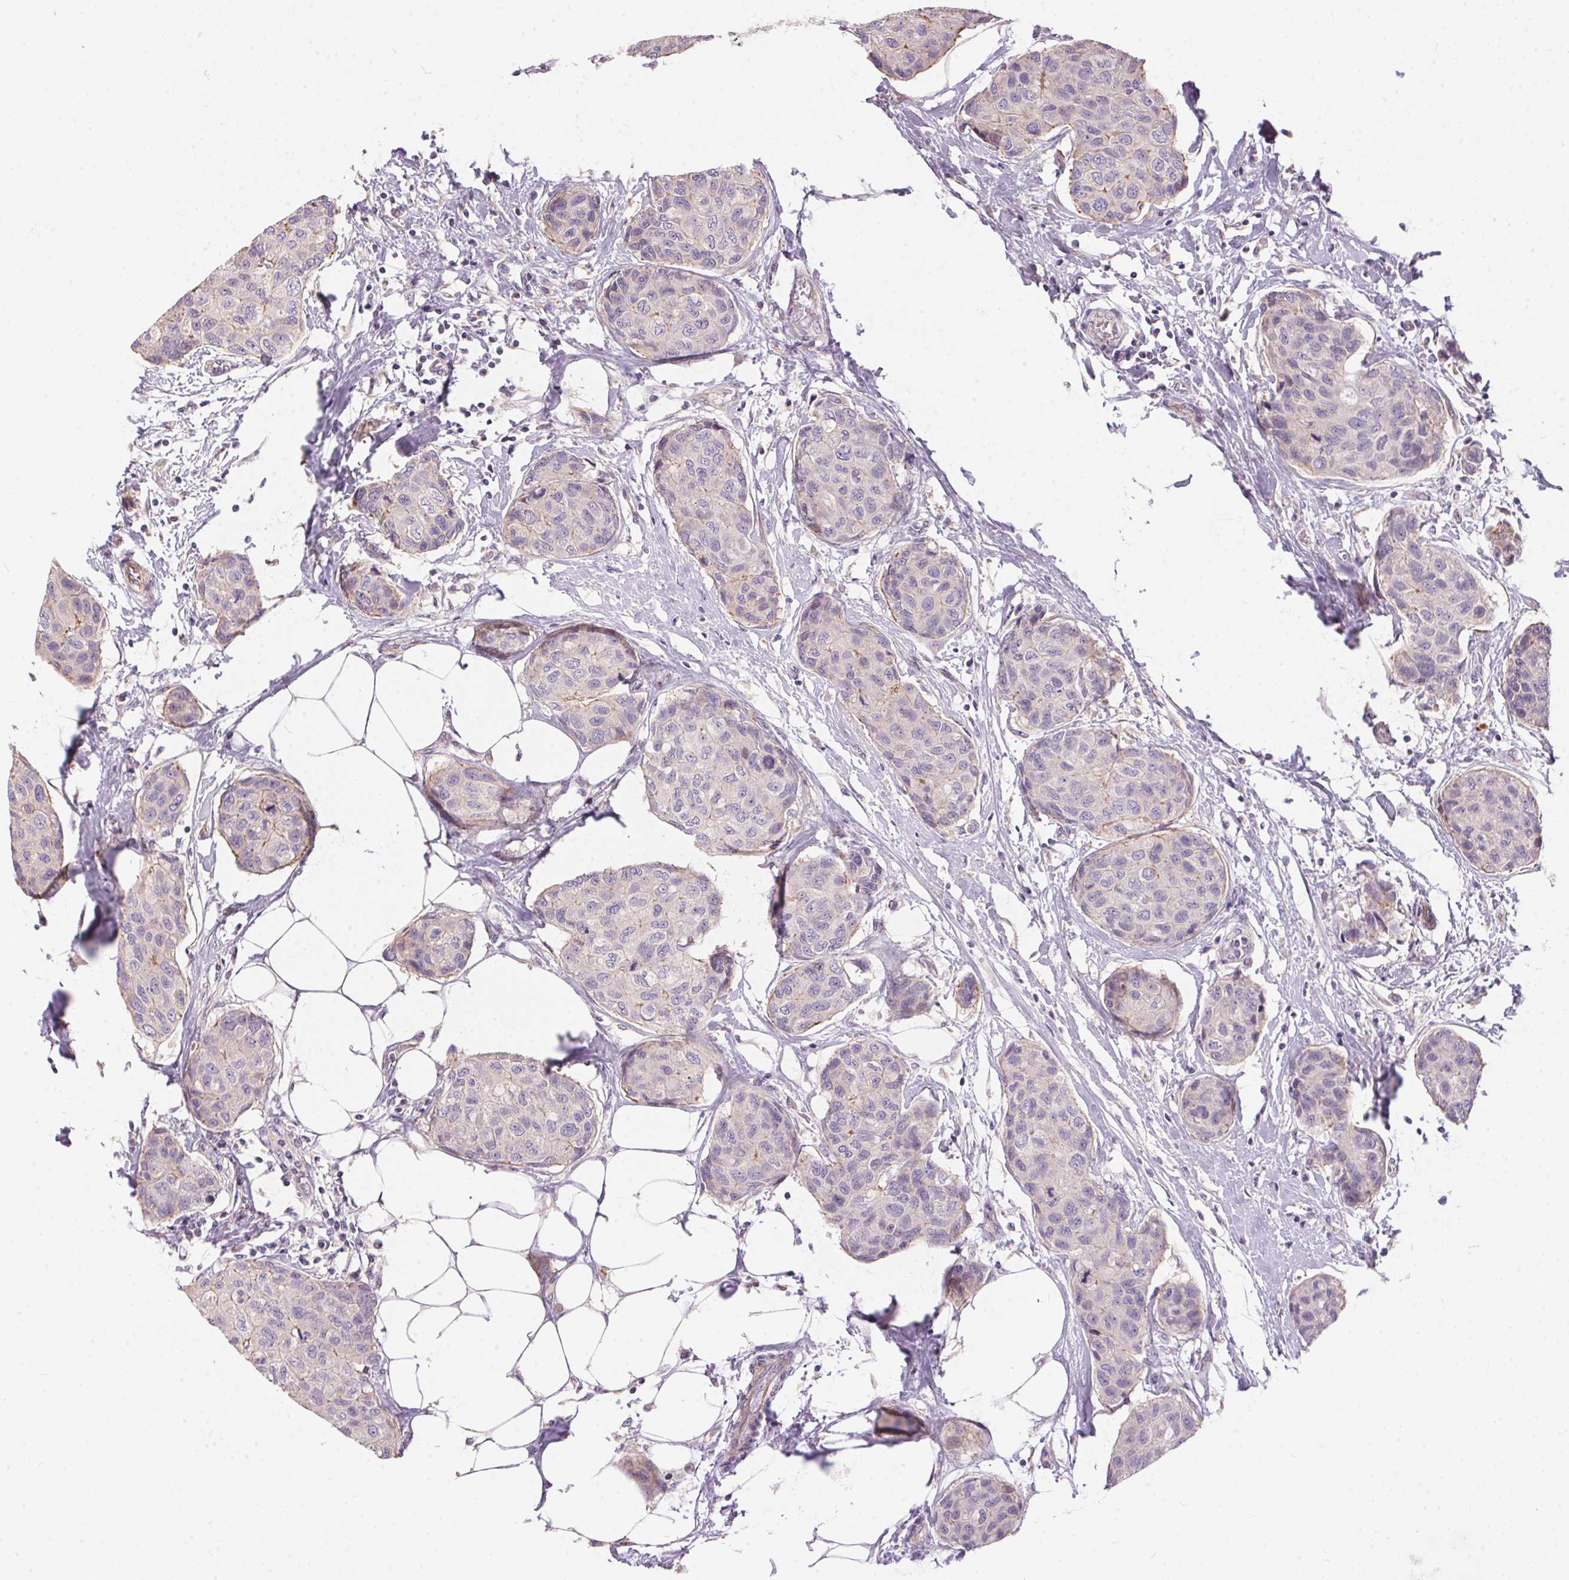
{"staining": {"intensity": "negative", "quantity": "none", "location": "none"}, "tissue": "breast cancer", "cell_type": "Tumor cells", "image_type": "cancer", "snomed": [{"axis": "morphology", "description": "Duct carcinoma"}, {"axis": "topography", "description": "Breast"}], "caption": "Immunohistochemistry (IHC) image of neoplastic tissue: human breast infiltrating ductal carcinoma stained with DAB reveals no significant protein staining in tumor cells.", "gene": "UNC13B", "patient": {"sex": "female", "age": 80}}